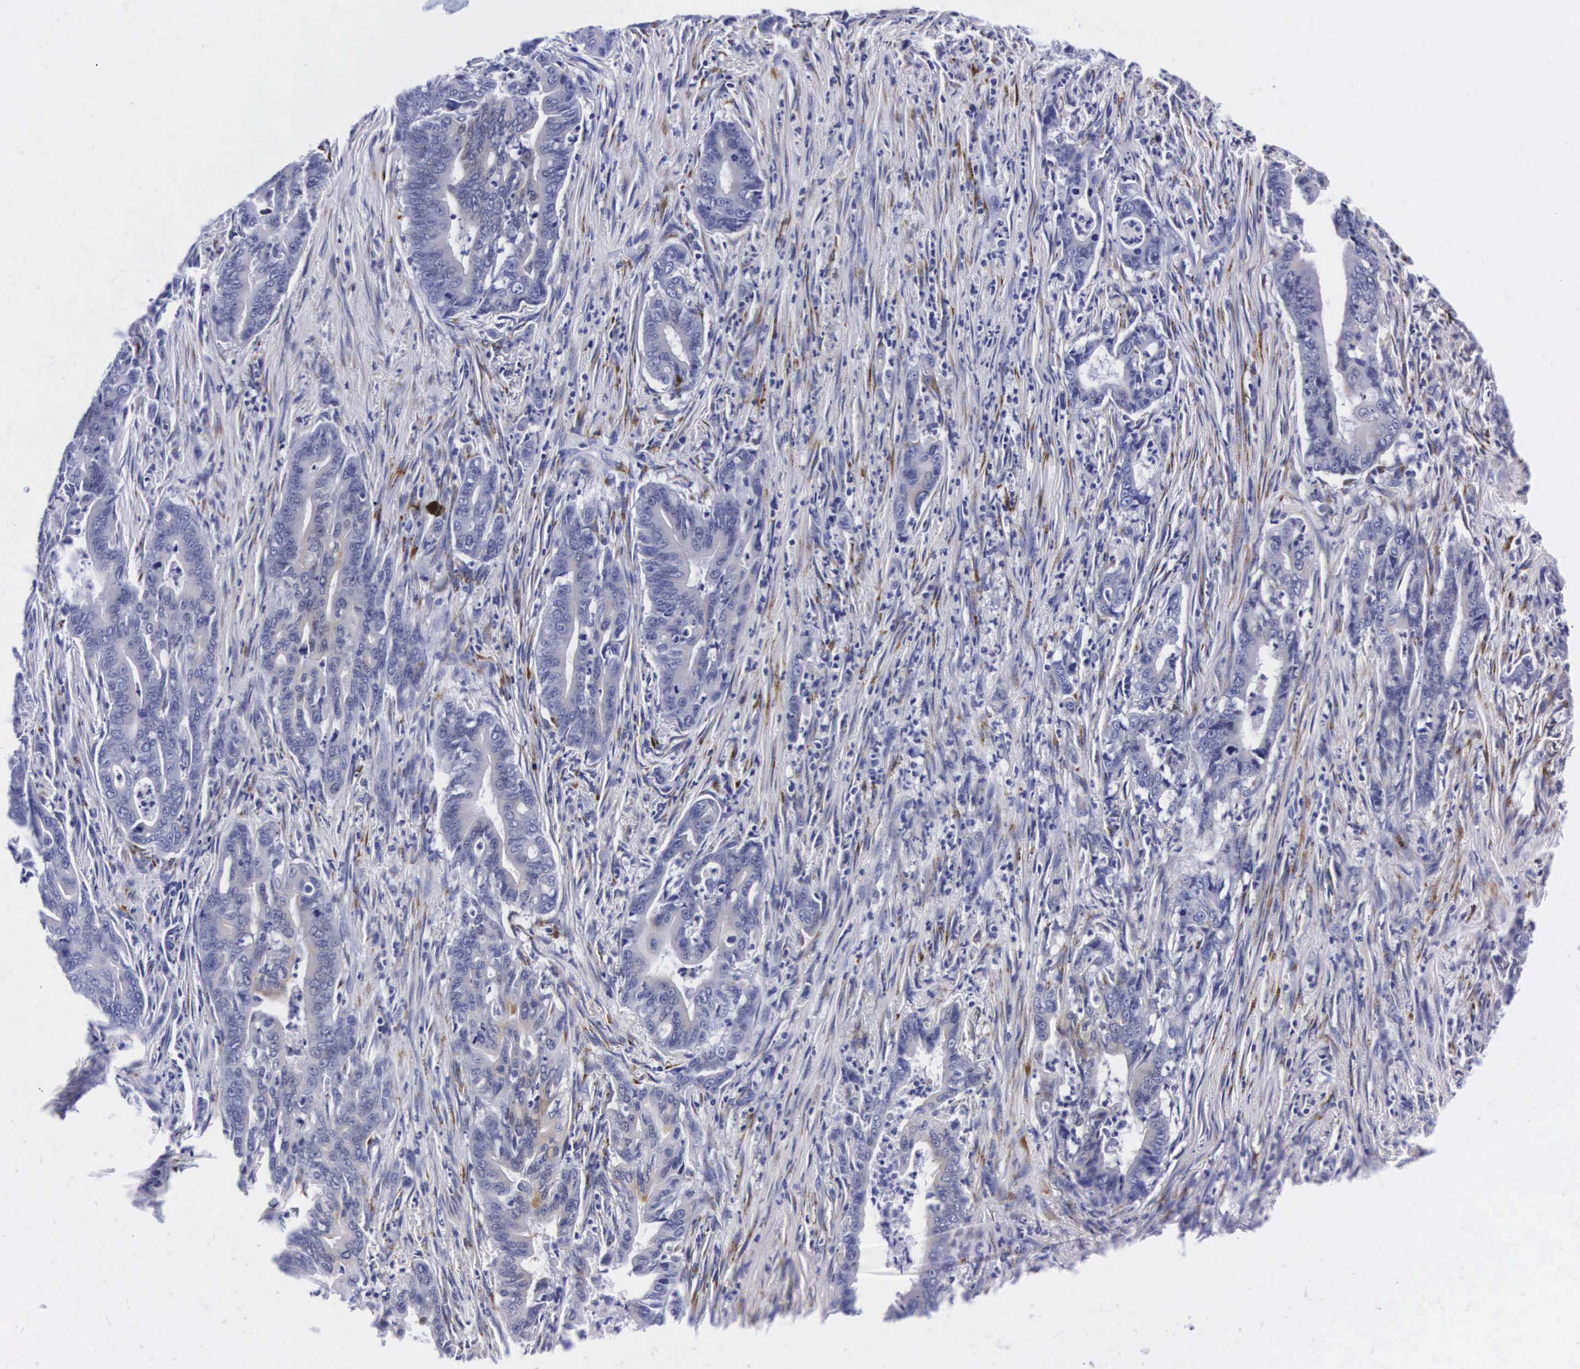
{"staining": {"intensity": "negative", "quantity": "none", "location": "none"}, "tissue": "stomach cancer", "cell_type": "Tumor cells", "image_type": "cancer", "snomed": [{"axis": "morphology", "description": "Adenocarcinoma, NOS"}, {"axis": "topography", "description": "Stomach"}], "caption": "The histopathology image demonstrates no significant expression in tumor cells of stomach adenocarcinoma.", "gene": "ENO2", "patient": {"sex": "female", "age": 76}}